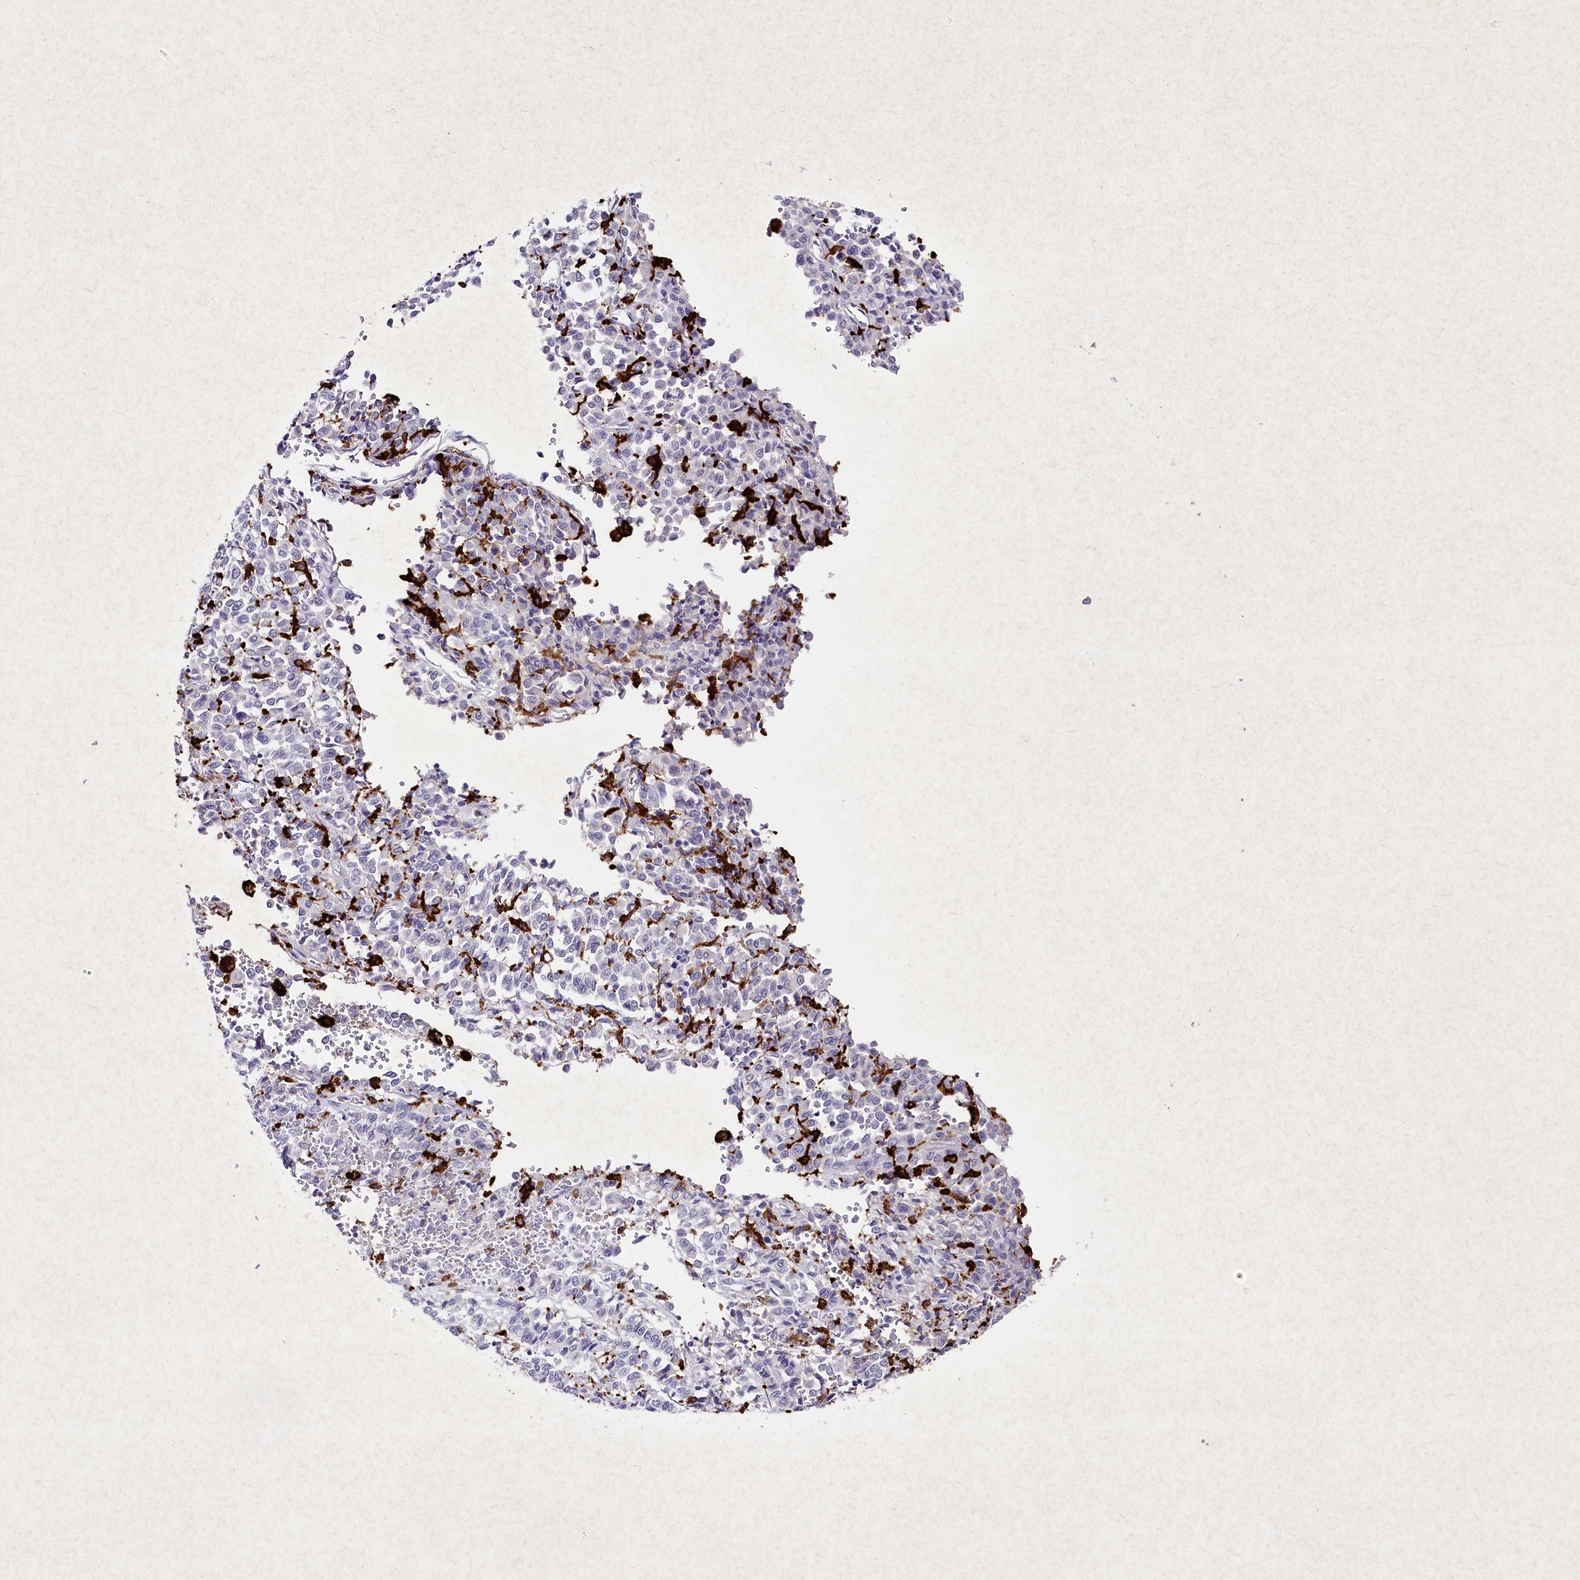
{"staining": {"intensity": "negative", "quantity": "none", "location": "none"}, "tissue": "melanoma", "cell_type": "Tumor cells", "image_type": "cancer", "snomed": [{"axis": "morphology", "description": "Malignant melanoma, Metastatic site"}, {"axis": "topography", "description": "Pancreas"}], "caption": "A photomicrograph of melanoma stained for a protein displays no brown staining in tumor cells.", "gene": "CLEC4M", "patient": {"sex": "female", "age": 30}}